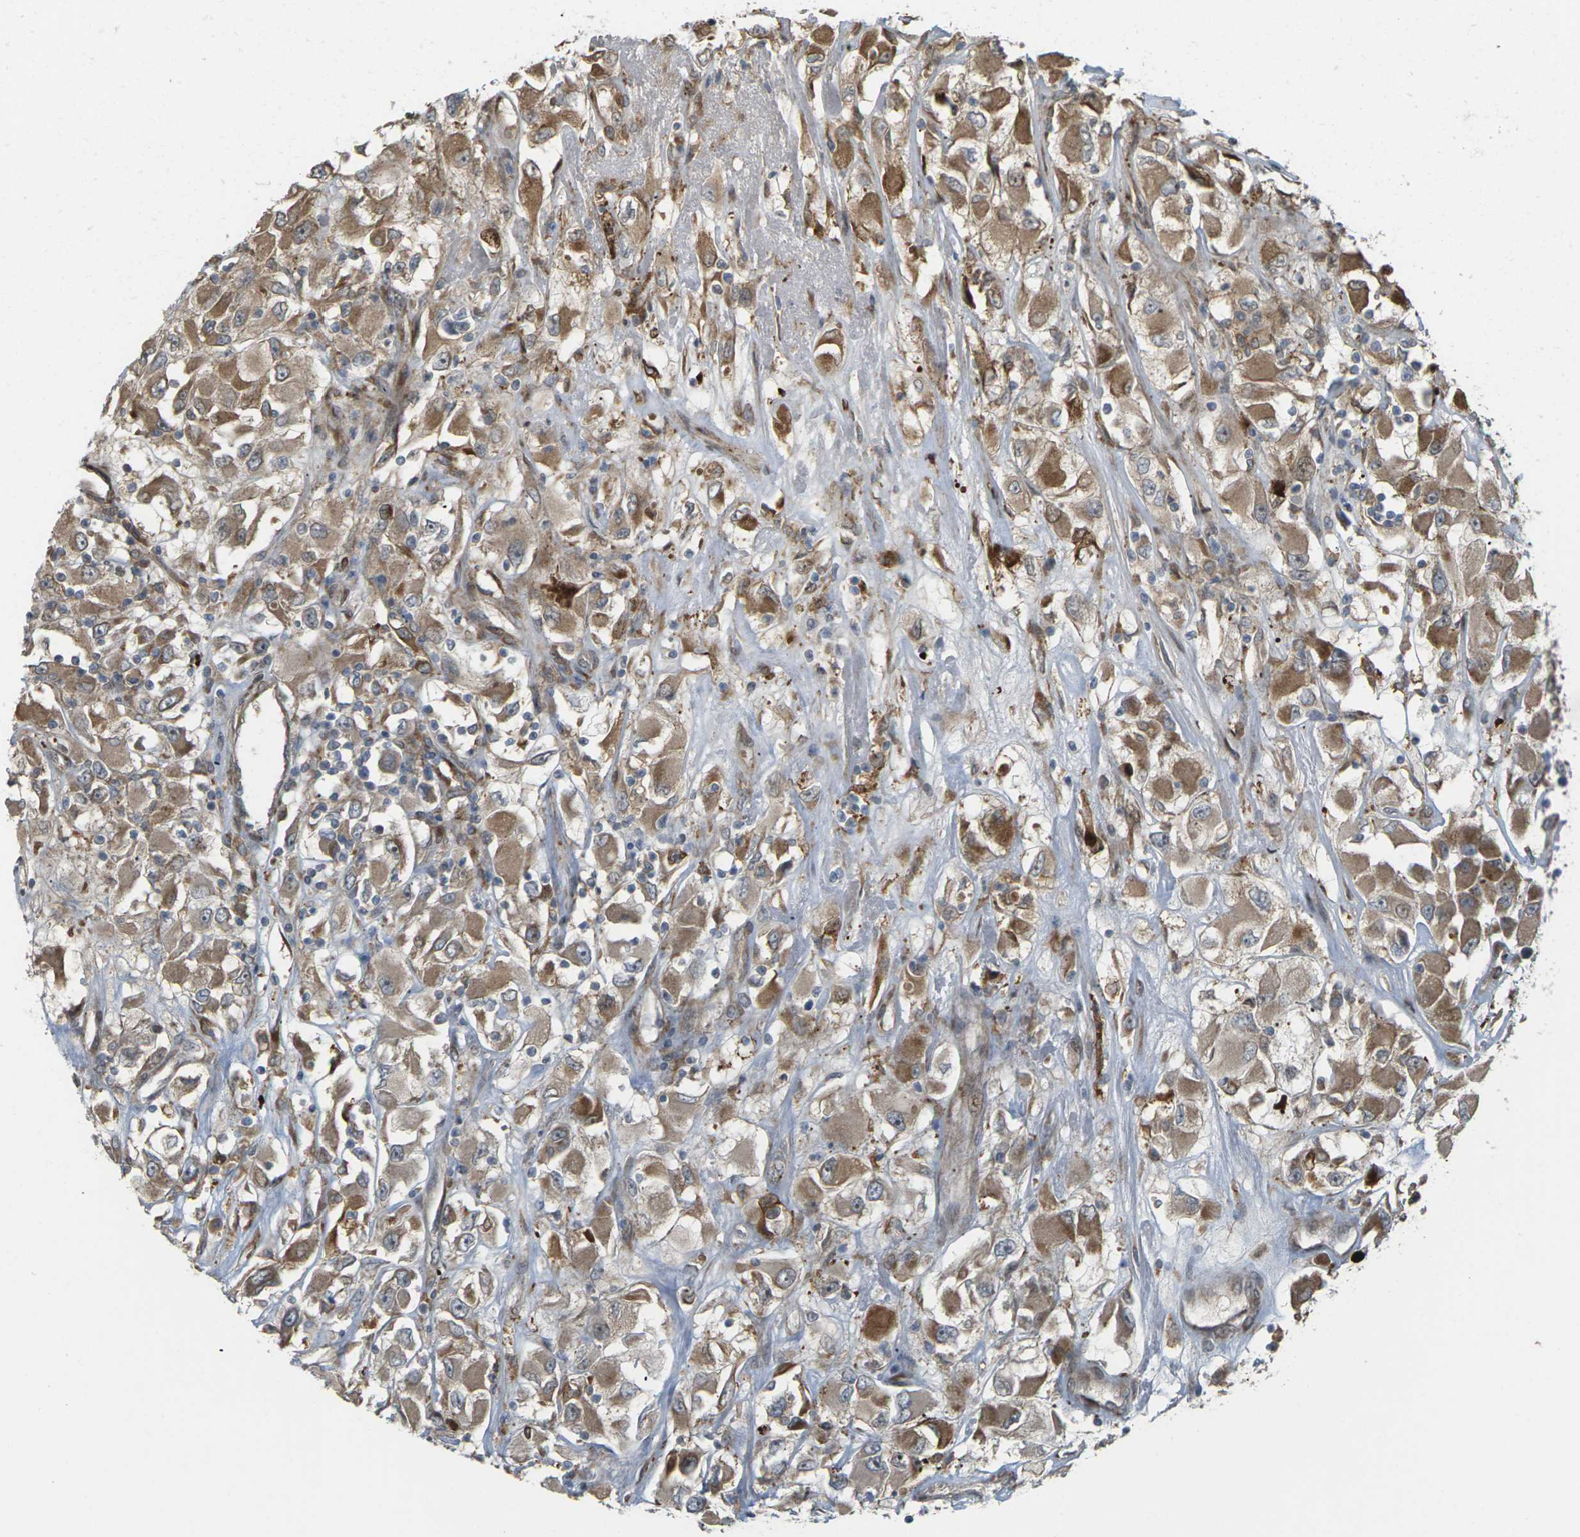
{"staining": {"intensity": "moderate", "quantity": ">75%", "location": "cytoplasmic/membranous"}, "tissue": "renal cancer", "cell_type": "Tumor cells", "image_type": "cancer", "snomed": [{"axis": "morphology", "description": "Adenocarcinoma, NOS"}, {"axis": "topography", "description": "Kidney"}], "caption": "Moderate cytoplasmic/membranous expression for a protein is present in approximately >75% of tumor cells of adenocarcinoma (renal) using immunohistochemistry (IHC).", "gene": "ROBO1", "patient": {"sex": "female", "age": 52}}